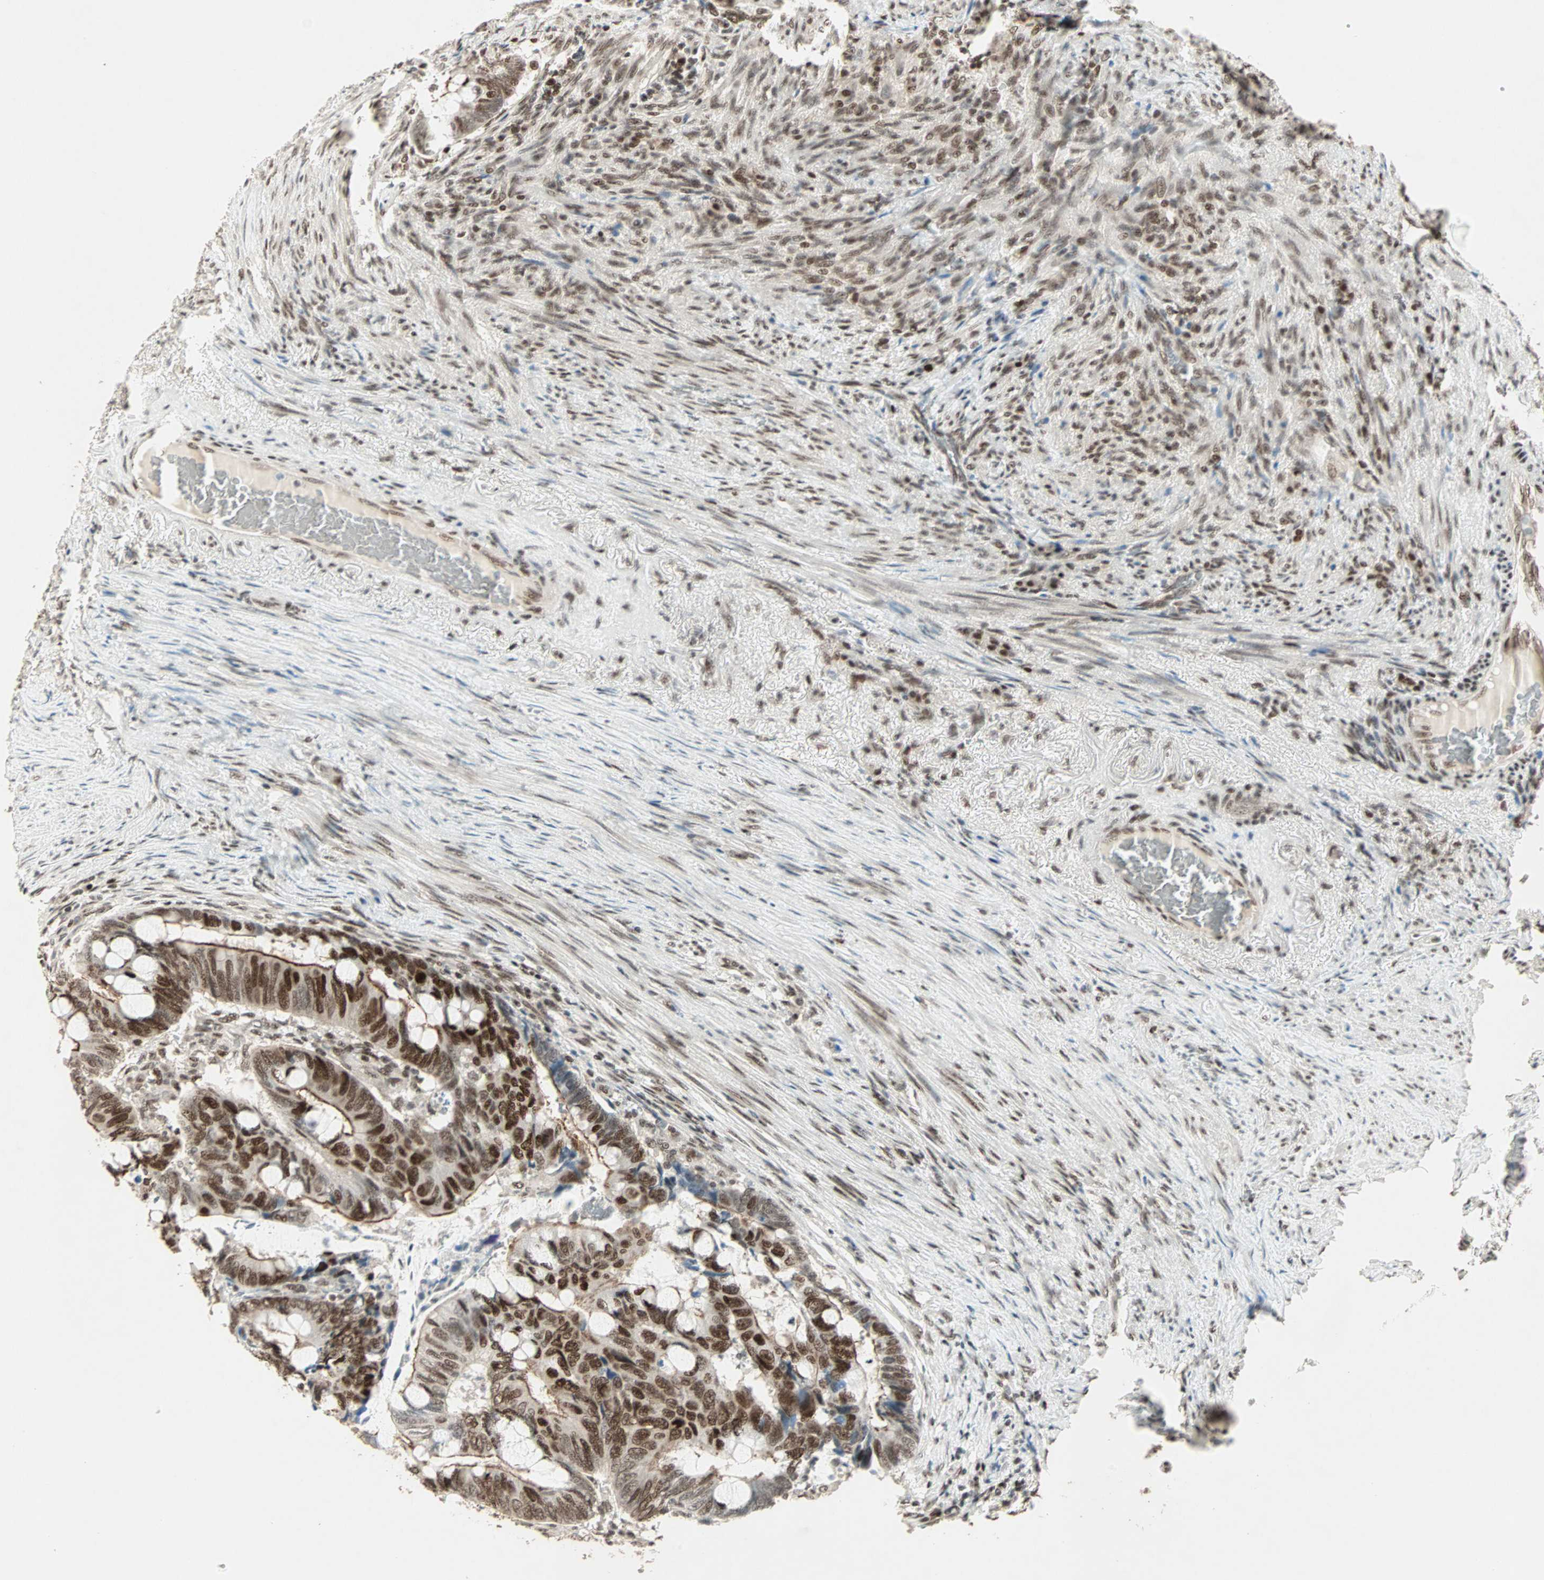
{"staining": {"intensity": "strong", "quantity": ">75%", "location": "cytoplasmic/membranous,nuclear"}, "tissue": "colorectal cancer", "cell_type": "Tumor cells", "image_type": "cancer", "snomed": [{"axis": "morphology", "description": "Normal tissue, NOS"}, {"axis": "morphology", "description": "Adenocarcinoma, NOS"}, {"axis": "topography", "description": "Rectum"}, {"axis": "topography", "description": "Peripheral nerve tissue"}], "caption": "Strong cytoplasmic/membranous and nuclear expression is appreciated in about >75% of tumor cells in colorectal cancer.", "gene": "MDC1", "patient": {"sex": "male", "age": 92}}